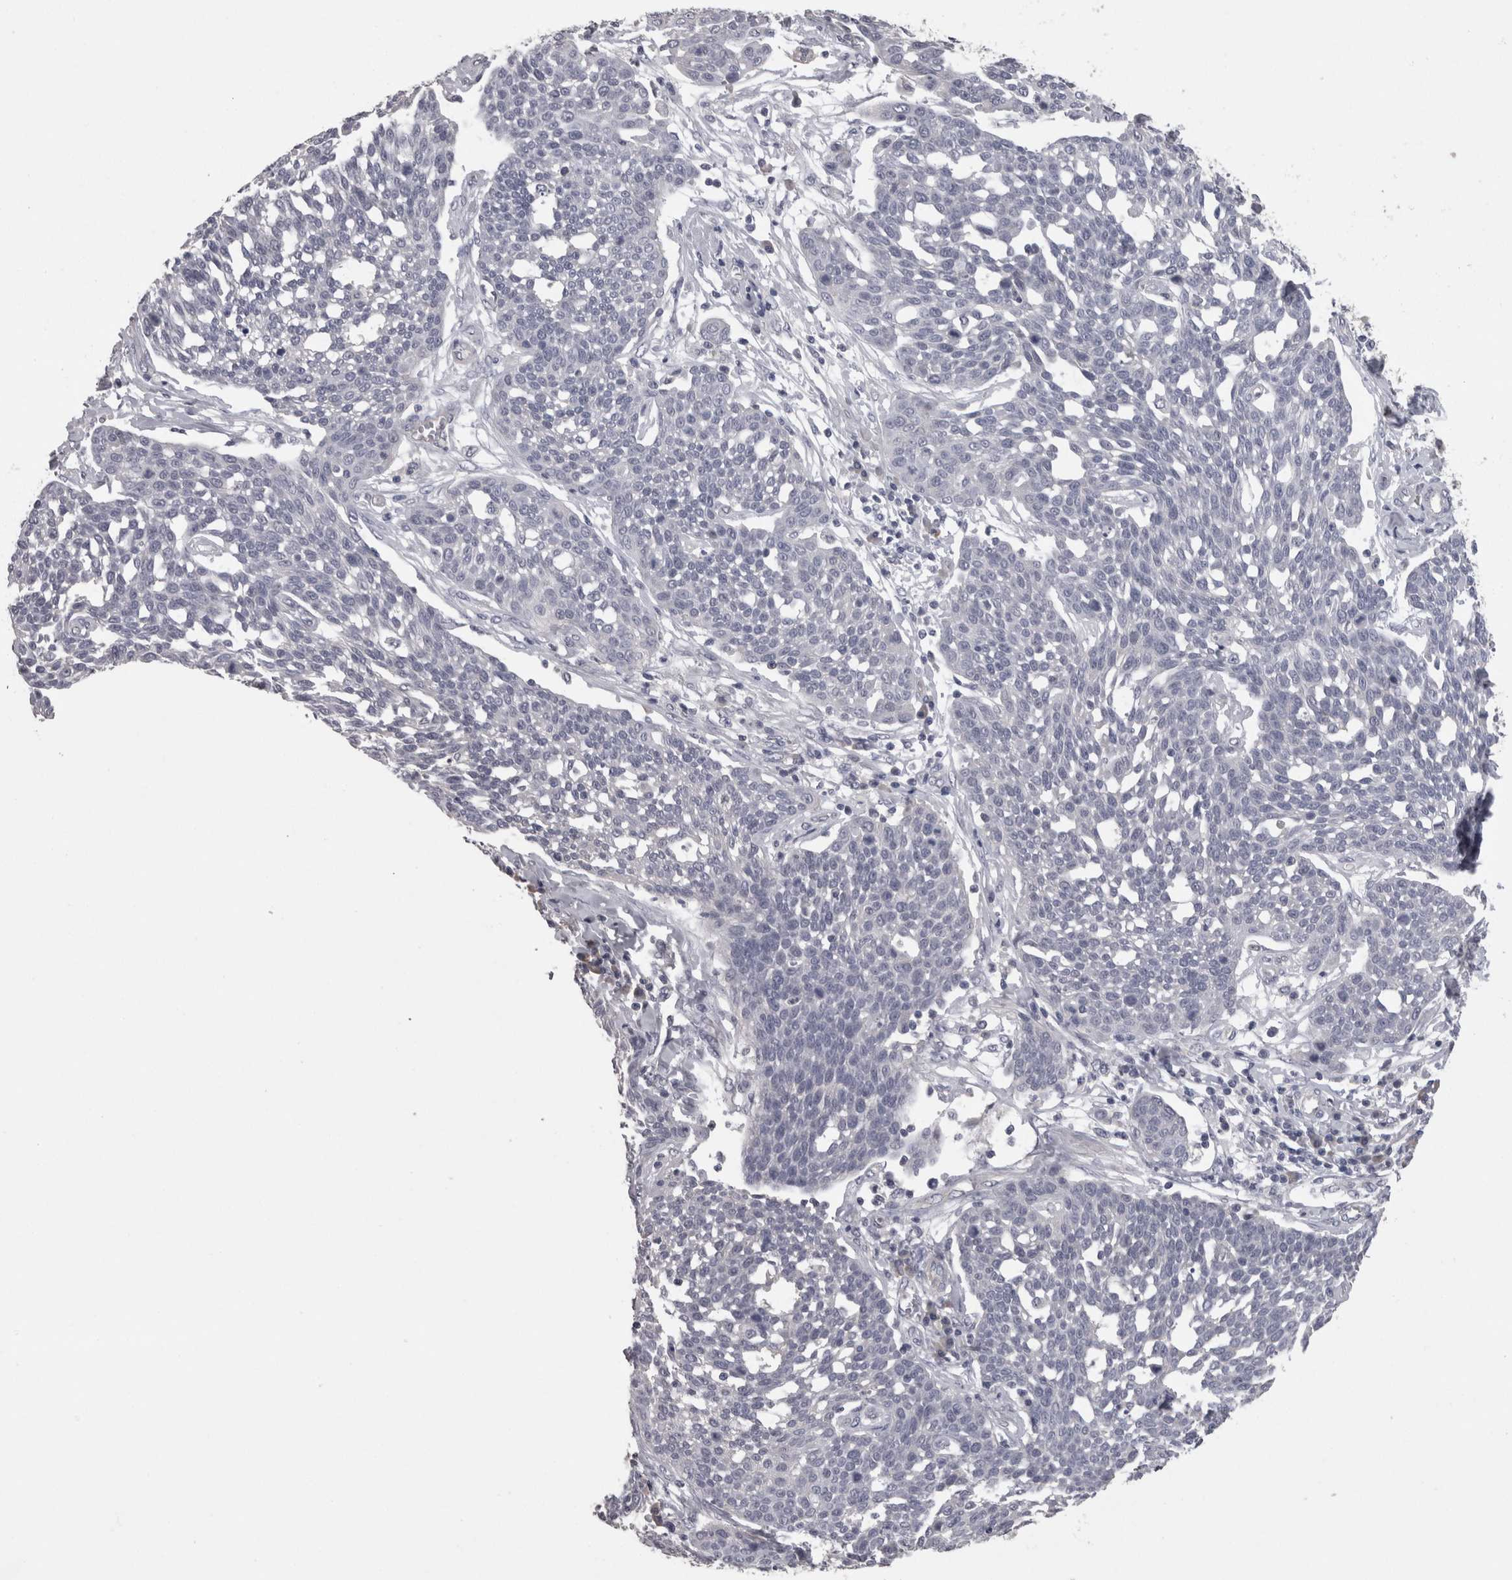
{"staining": {"intensity": "negative", "quantity": "none", "location": "none"}, "tissue": "cervical cancer", "cell_type": "Tumor cells", "image_type": "cancer", "snomed": [{"axis": "morphology", "description": "Squamous cell carcinoma, NOS"}, {"axis": "topography", "description": "Cervix"}], "caption": "This is an immunohistochemistry micrograph of cervical squamous cell carcinoma. There is no expression in tumor cells.", "gene": "PON3", "patient": {"sex": "female", "age": 34}}